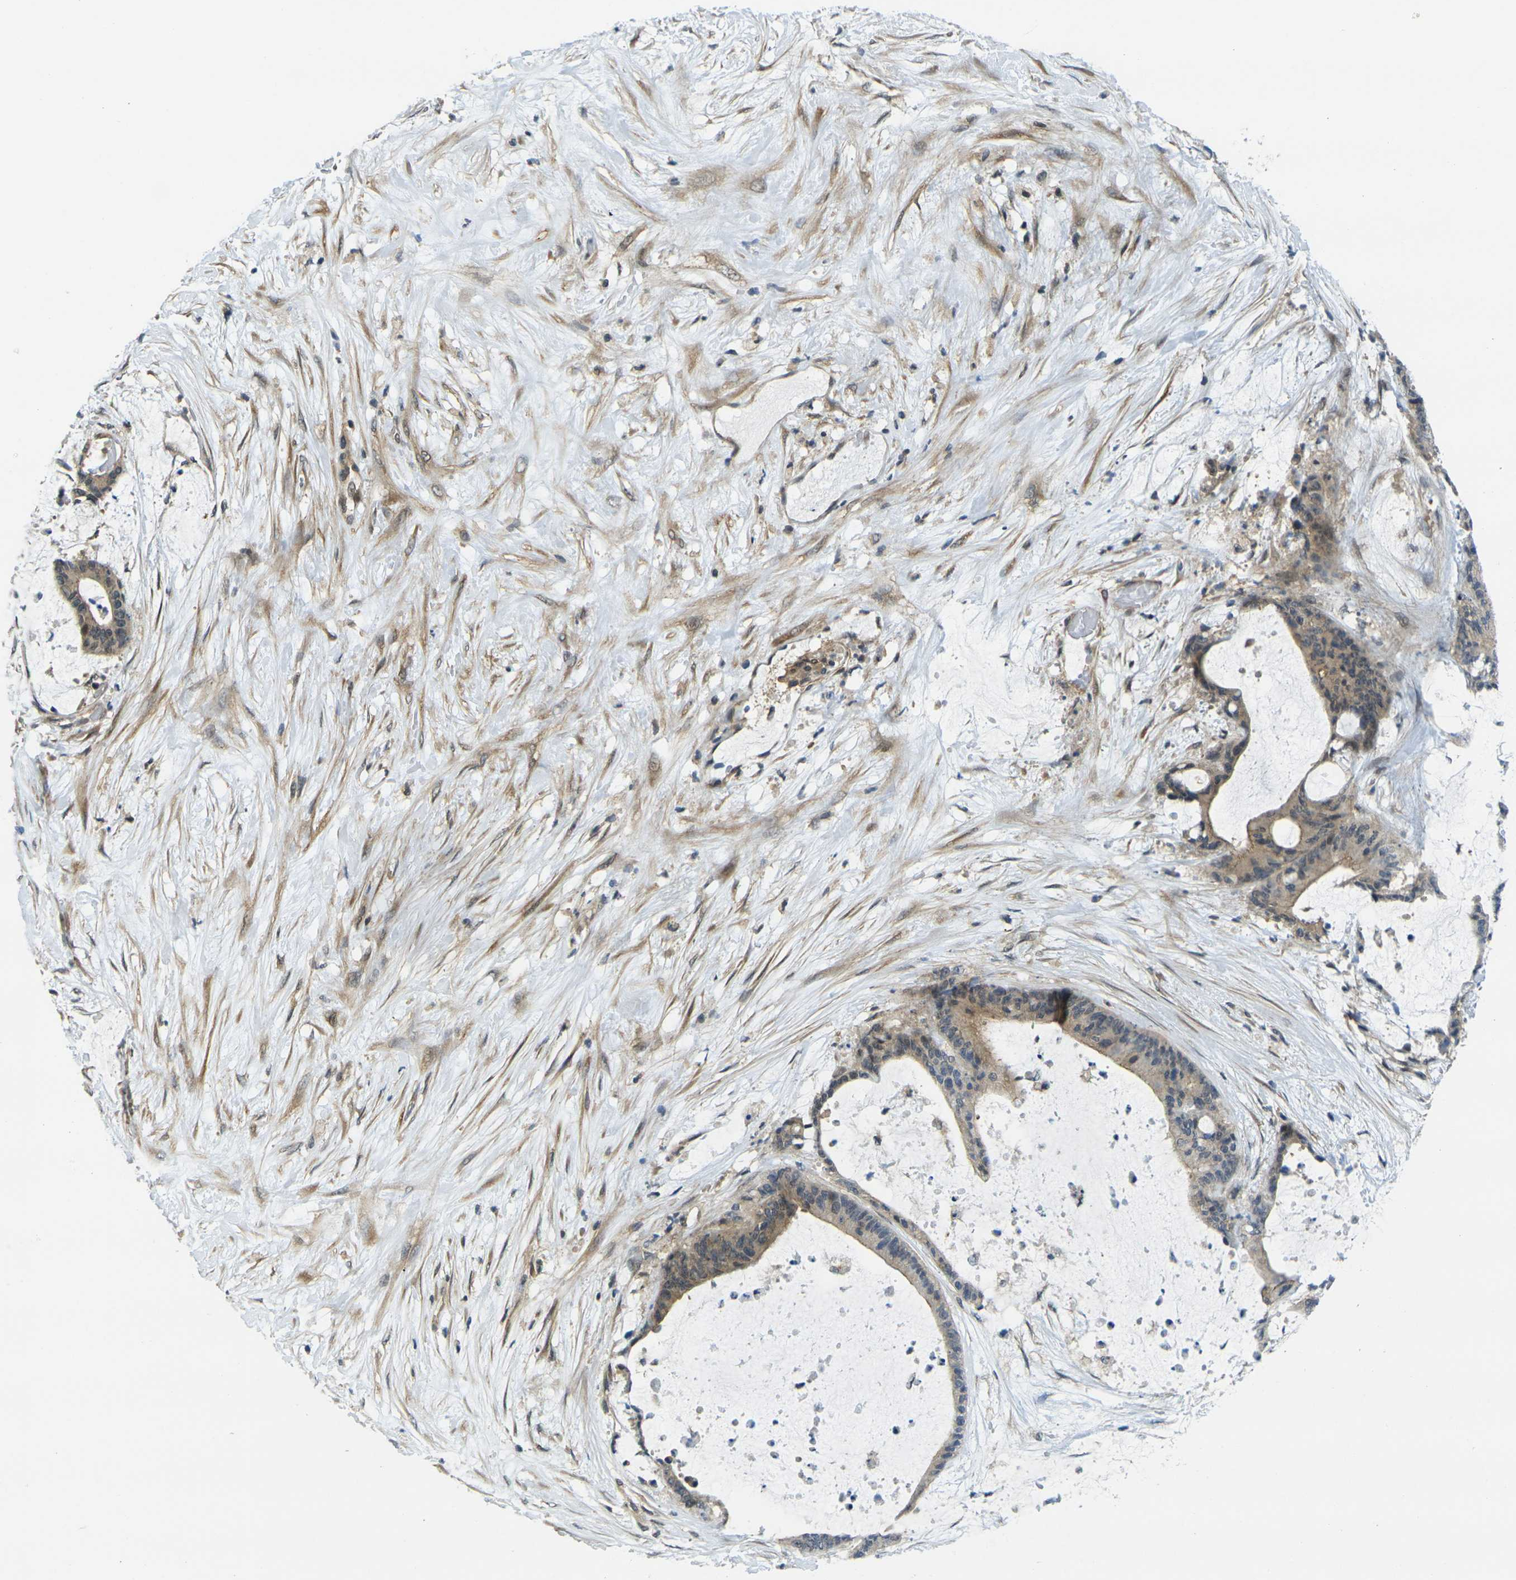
{"staining": {"intensity": "moderate", "quantity": ">75%", "location": "cytoplasmic/membranous"}, "tissue": "liver cancer", "cell_type": "Tumor cells", "image_type": "cancer", "snomed": [{"axis": "morphology", "description": "Cholangiocarcinoma"}, {"axis": "topography", "description": "Liver"}], "caption": "IHC image of neoplastic tissue: liver cancer (cholangiocarcinoma) stained using immunohistochemistry reveals medium levels of moderate protein expression localized specifically in the cytoplasmic/membranous of tumor cells, appearing as a cytoplasmic/membranous brown color.", "gene": "KCTD10", "patient": {"sex": "female", "age": 73}}